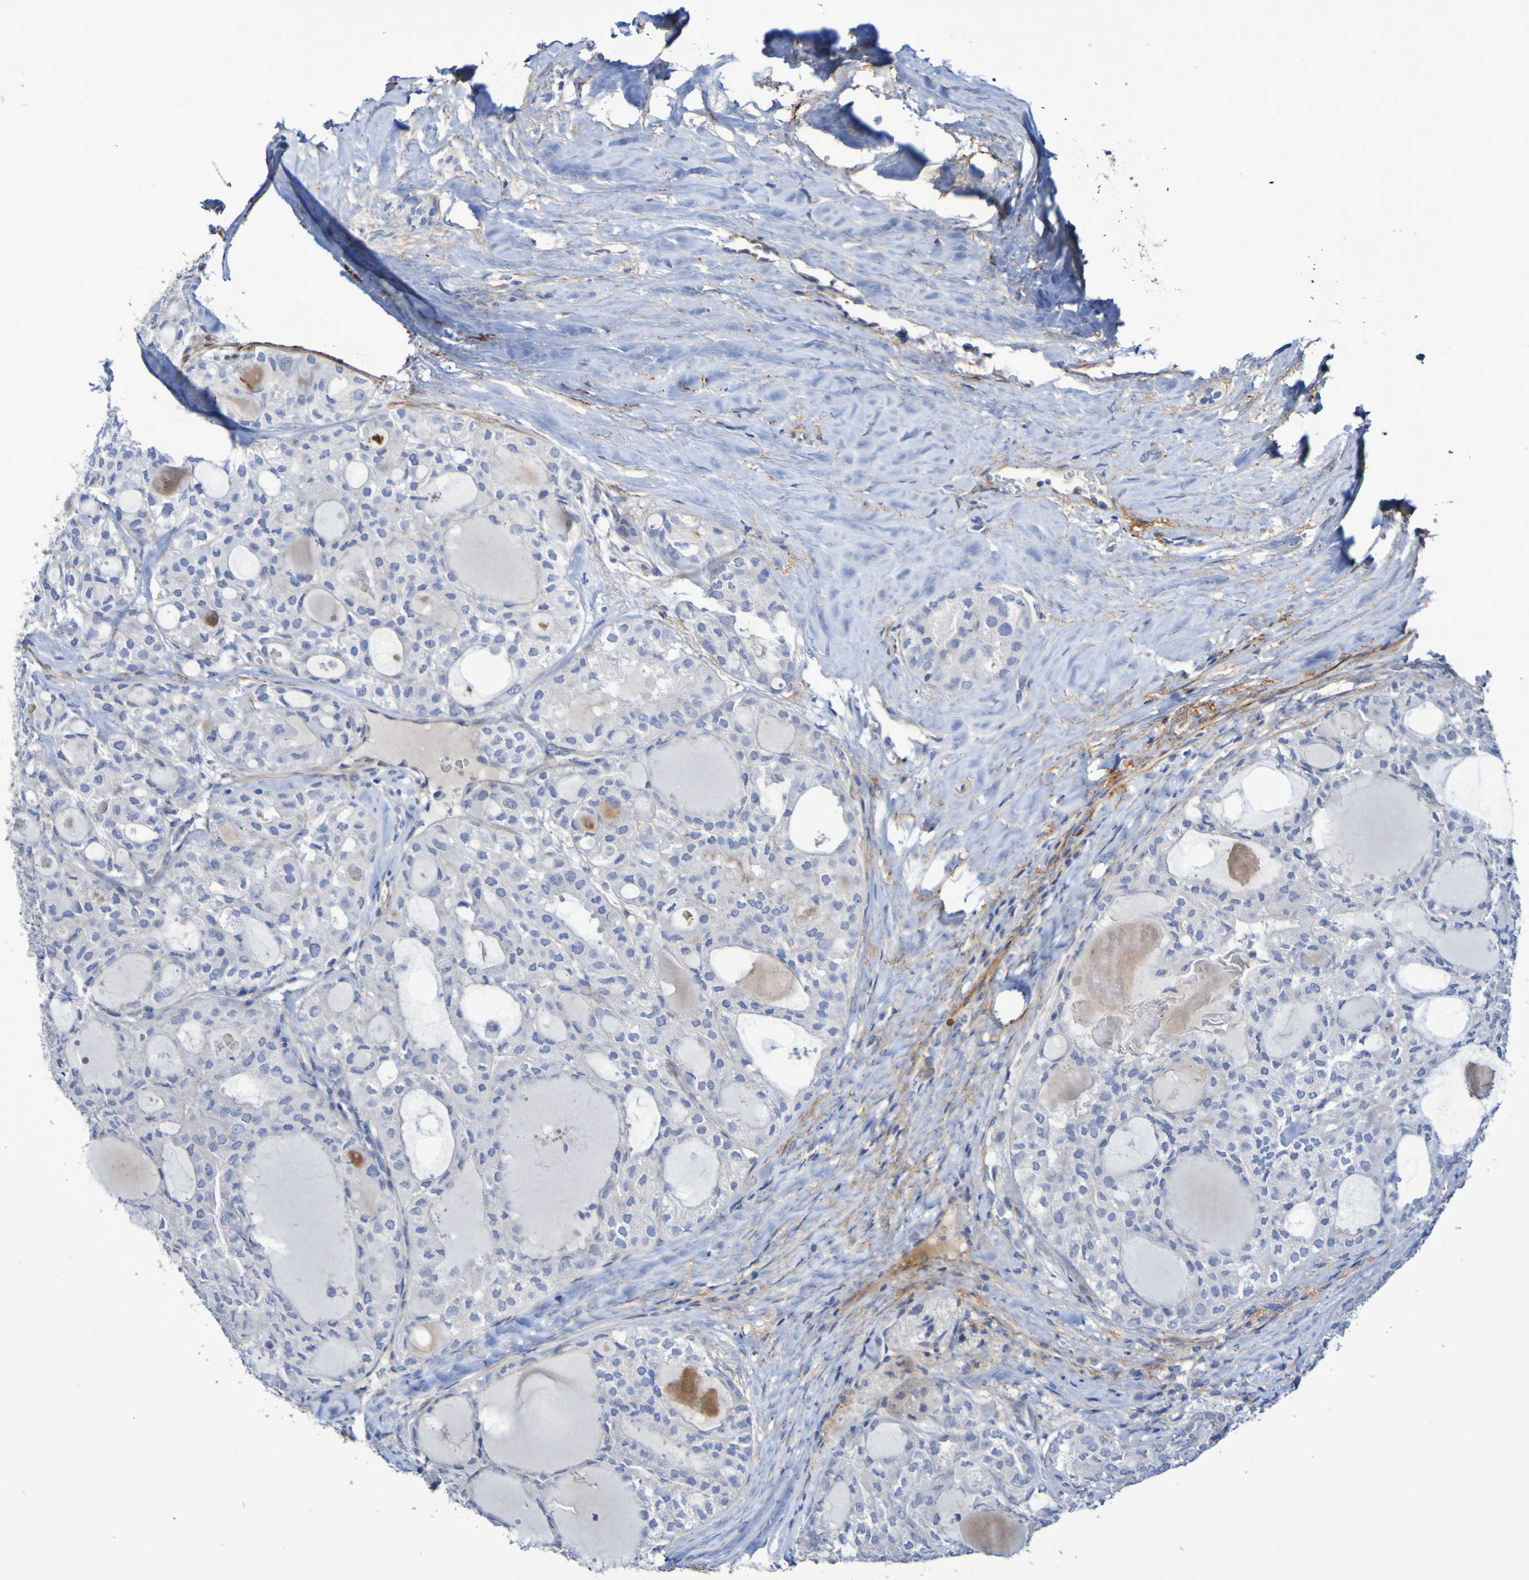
{"staining": {"intensity": "negative", "quantity": "none", "location": "none"}, "tissue": "thyroid cancer", "cell_type": "Tumor cells", "image_type": "cancer", "snomed": [{"axis": "morphology", "description": "Follicular adenoma carcinoma, NOS"}, {"axis": "topography", "description": "Thyroid gland"}], "caption": "This is an immunohistochemistry photomicrograph of thyroid cancer (follicular adenoma carcinoma). There is no staining in tumor cells.", "gene": "LPP", "patient": {"sex": "male", "age": 75}}